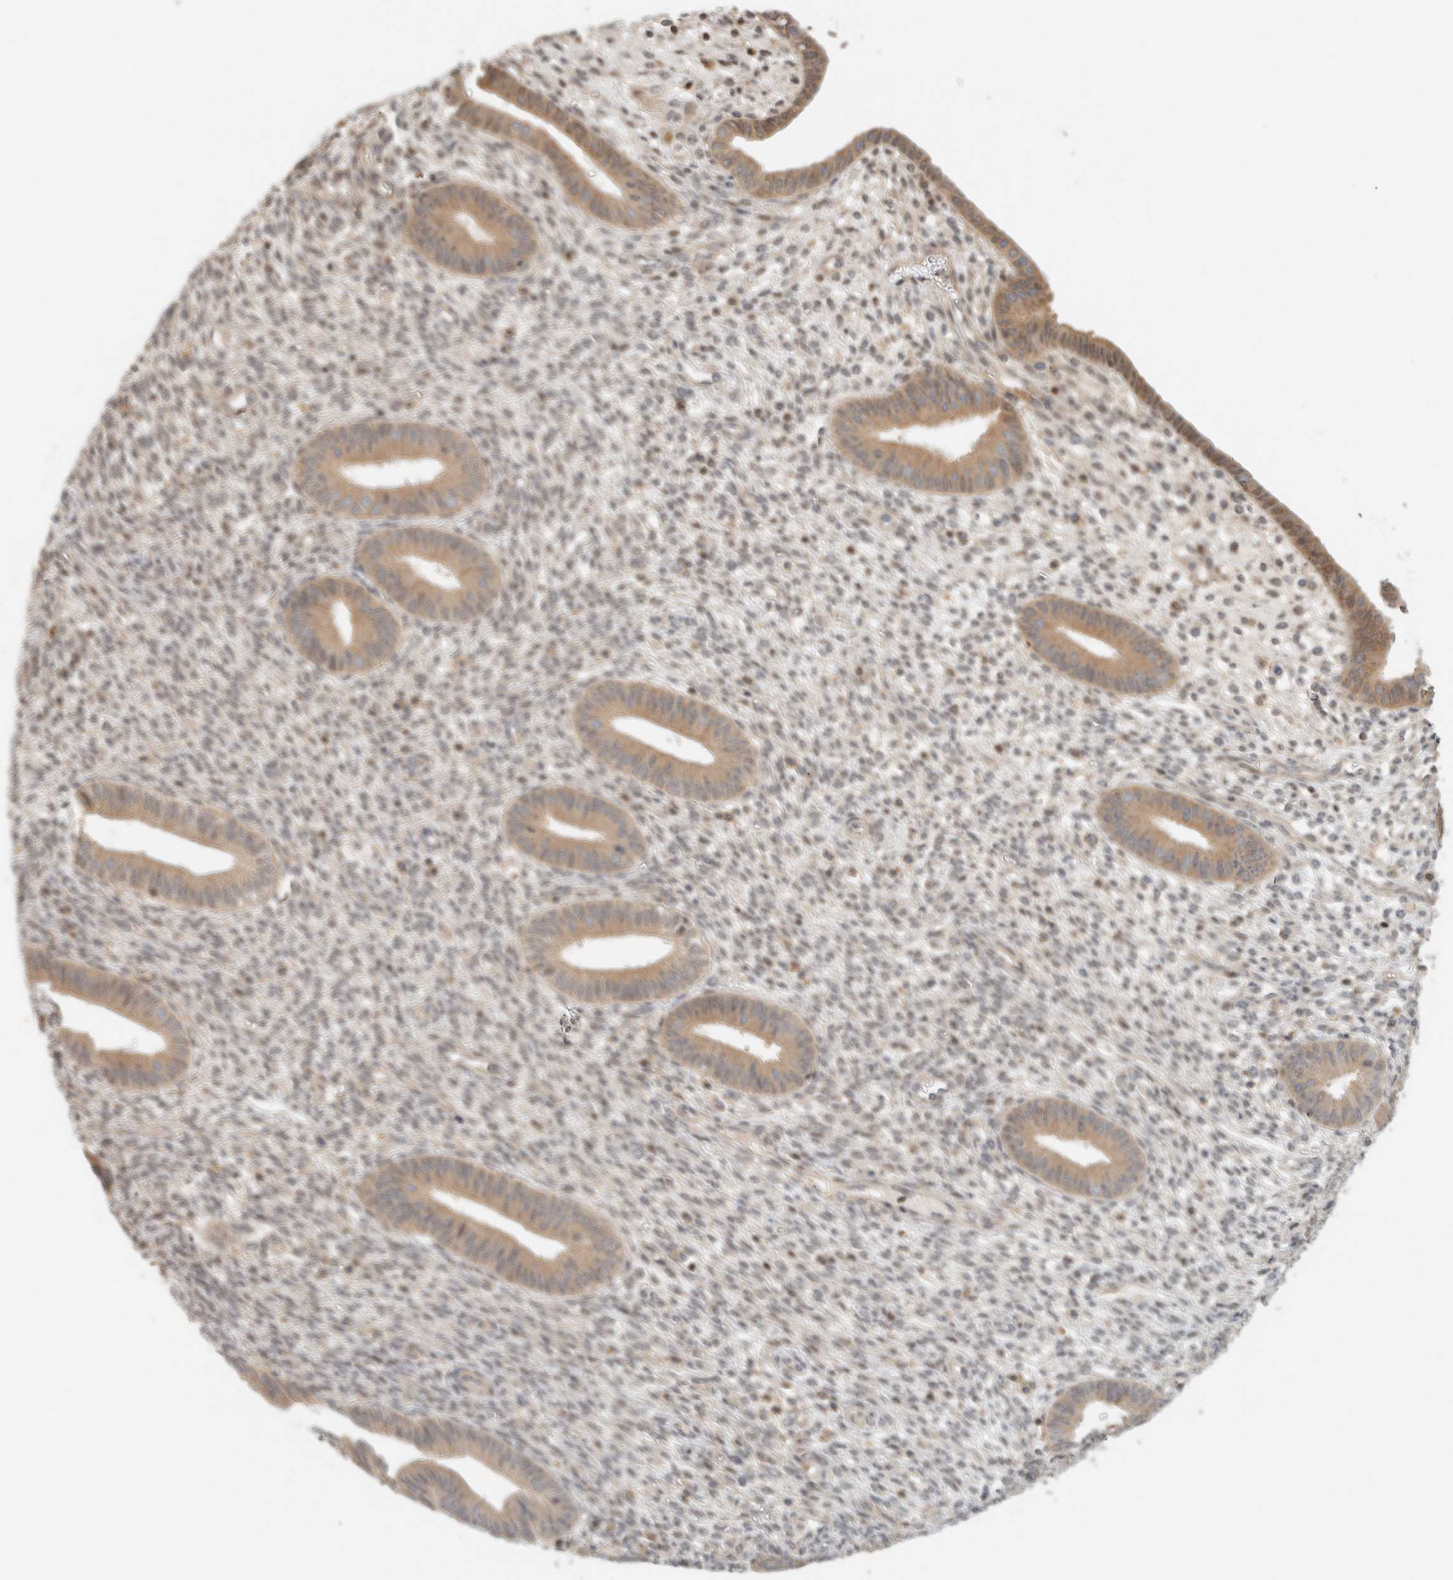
{"staining": {"intensity": "weak", "quantity": "25%-75%", "location": "nuclear"}, "tissue": "endometrium", "cell_type": "Cells in endometrial stroma", "image_type": "normal", "snomed": [{"axis": "morphology", "description": "Normal tissue, NOS"}, {"axis": "topography", "description": "Endometrium"}], "caption": "IHC micrograph of normal endometrium: human endometrium stained using immunohistochemistry demonstrates low levels of weak protein expression localized specifically in the nuclear of cells in endometrial stroma, appearing as a nuclear brown color.", "gene": "ARFGEF1", "patient": {"sex": "female", "age": 46}}